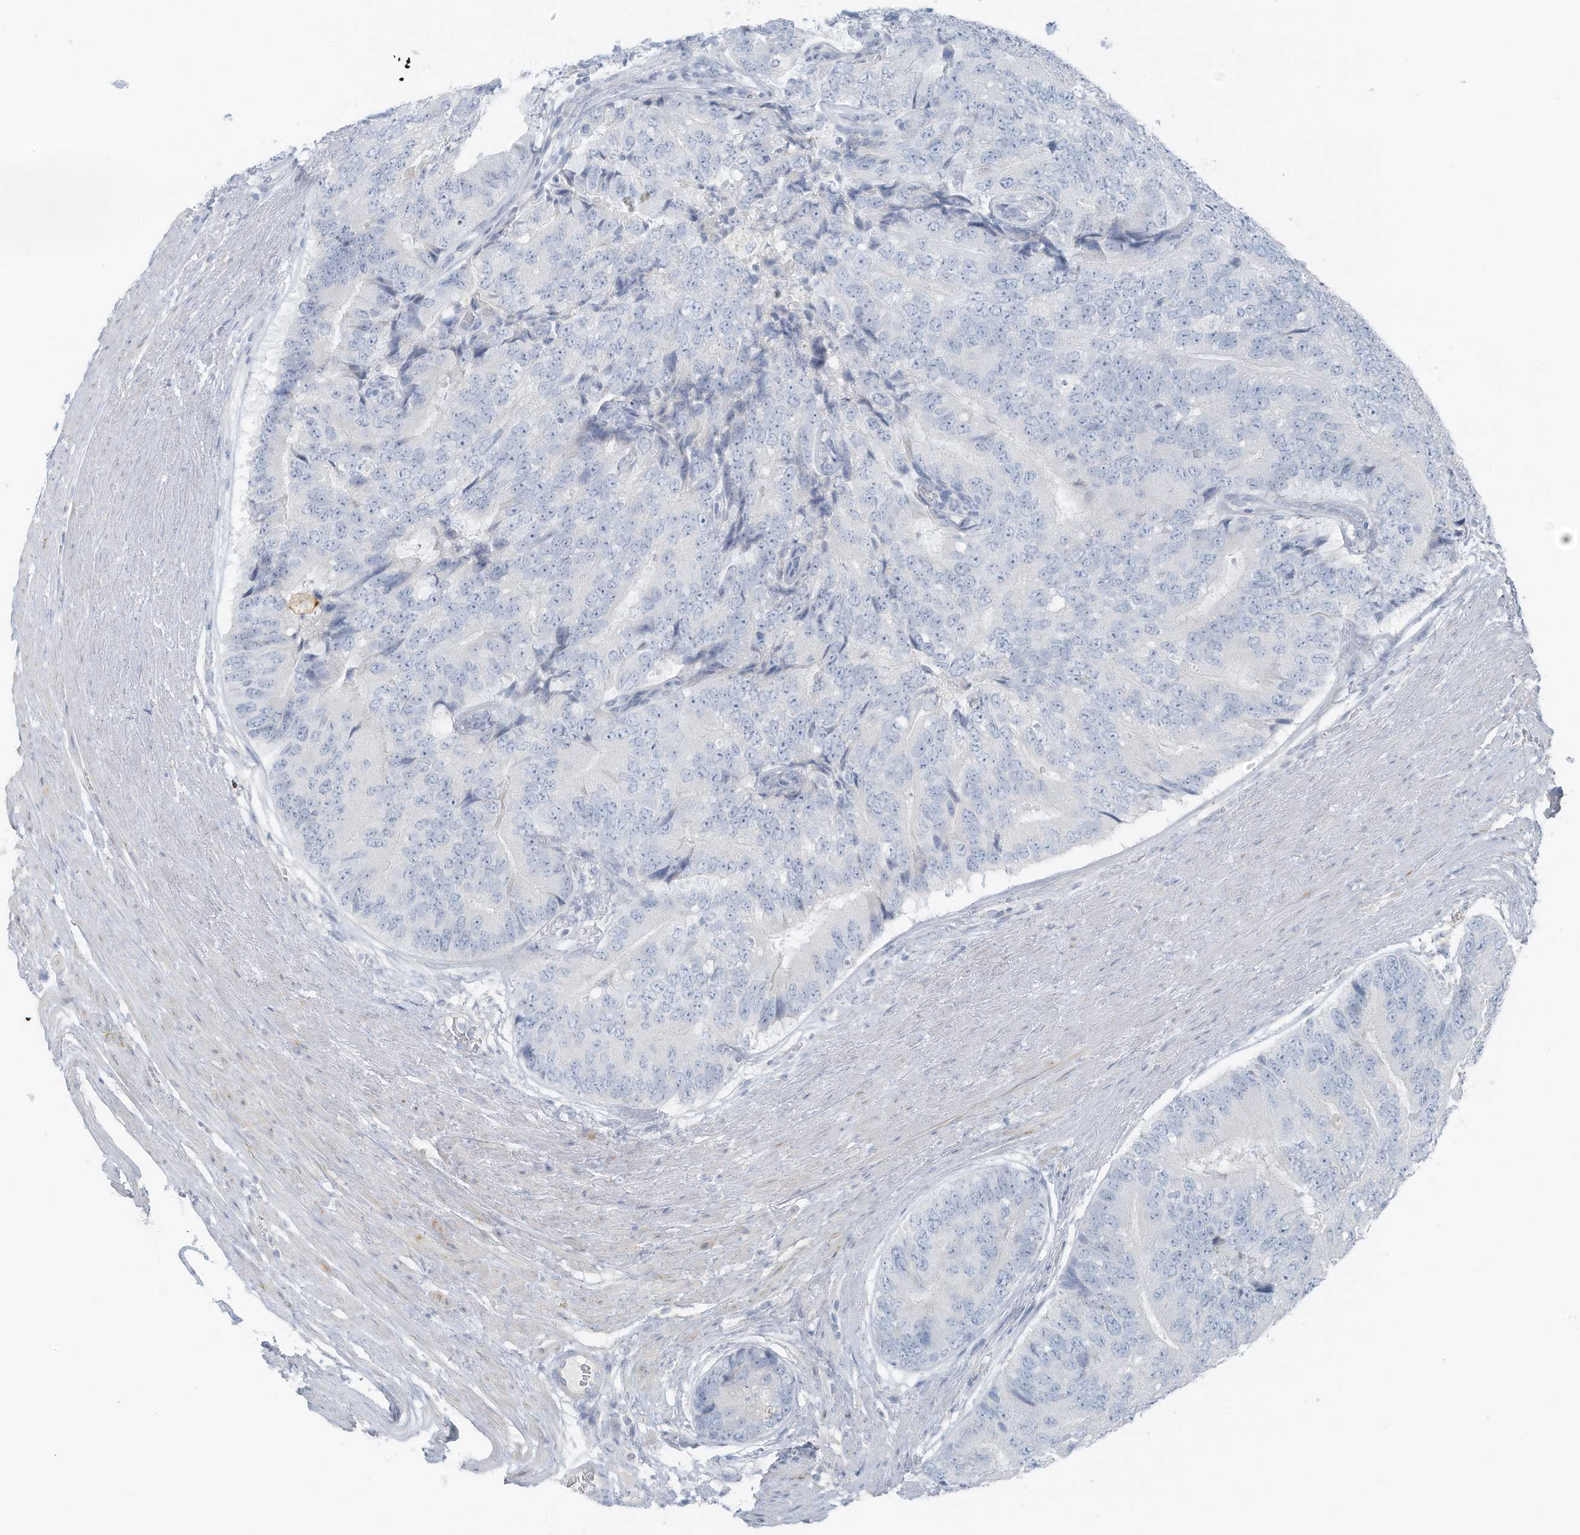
{"staining": {"intensity": "negative", "quantity": "none", "location": "none"}, "tissue": "prostate cancer", "cell_type": "Tumor cells", "image_type": "cancer", "snomed": [{"axis": "morphology", "description": "Adenocarcinoma, High grade"}, {"axis": "topography", "description": "Prostate"}], "caption": "Prostate adenocarcinoma (high-grade) stained for a protein using immunohistochemistry reveals no positivity tumor cells.", "gene": "SLC25A43", "patient": {"sex": "male", "age": 70}}